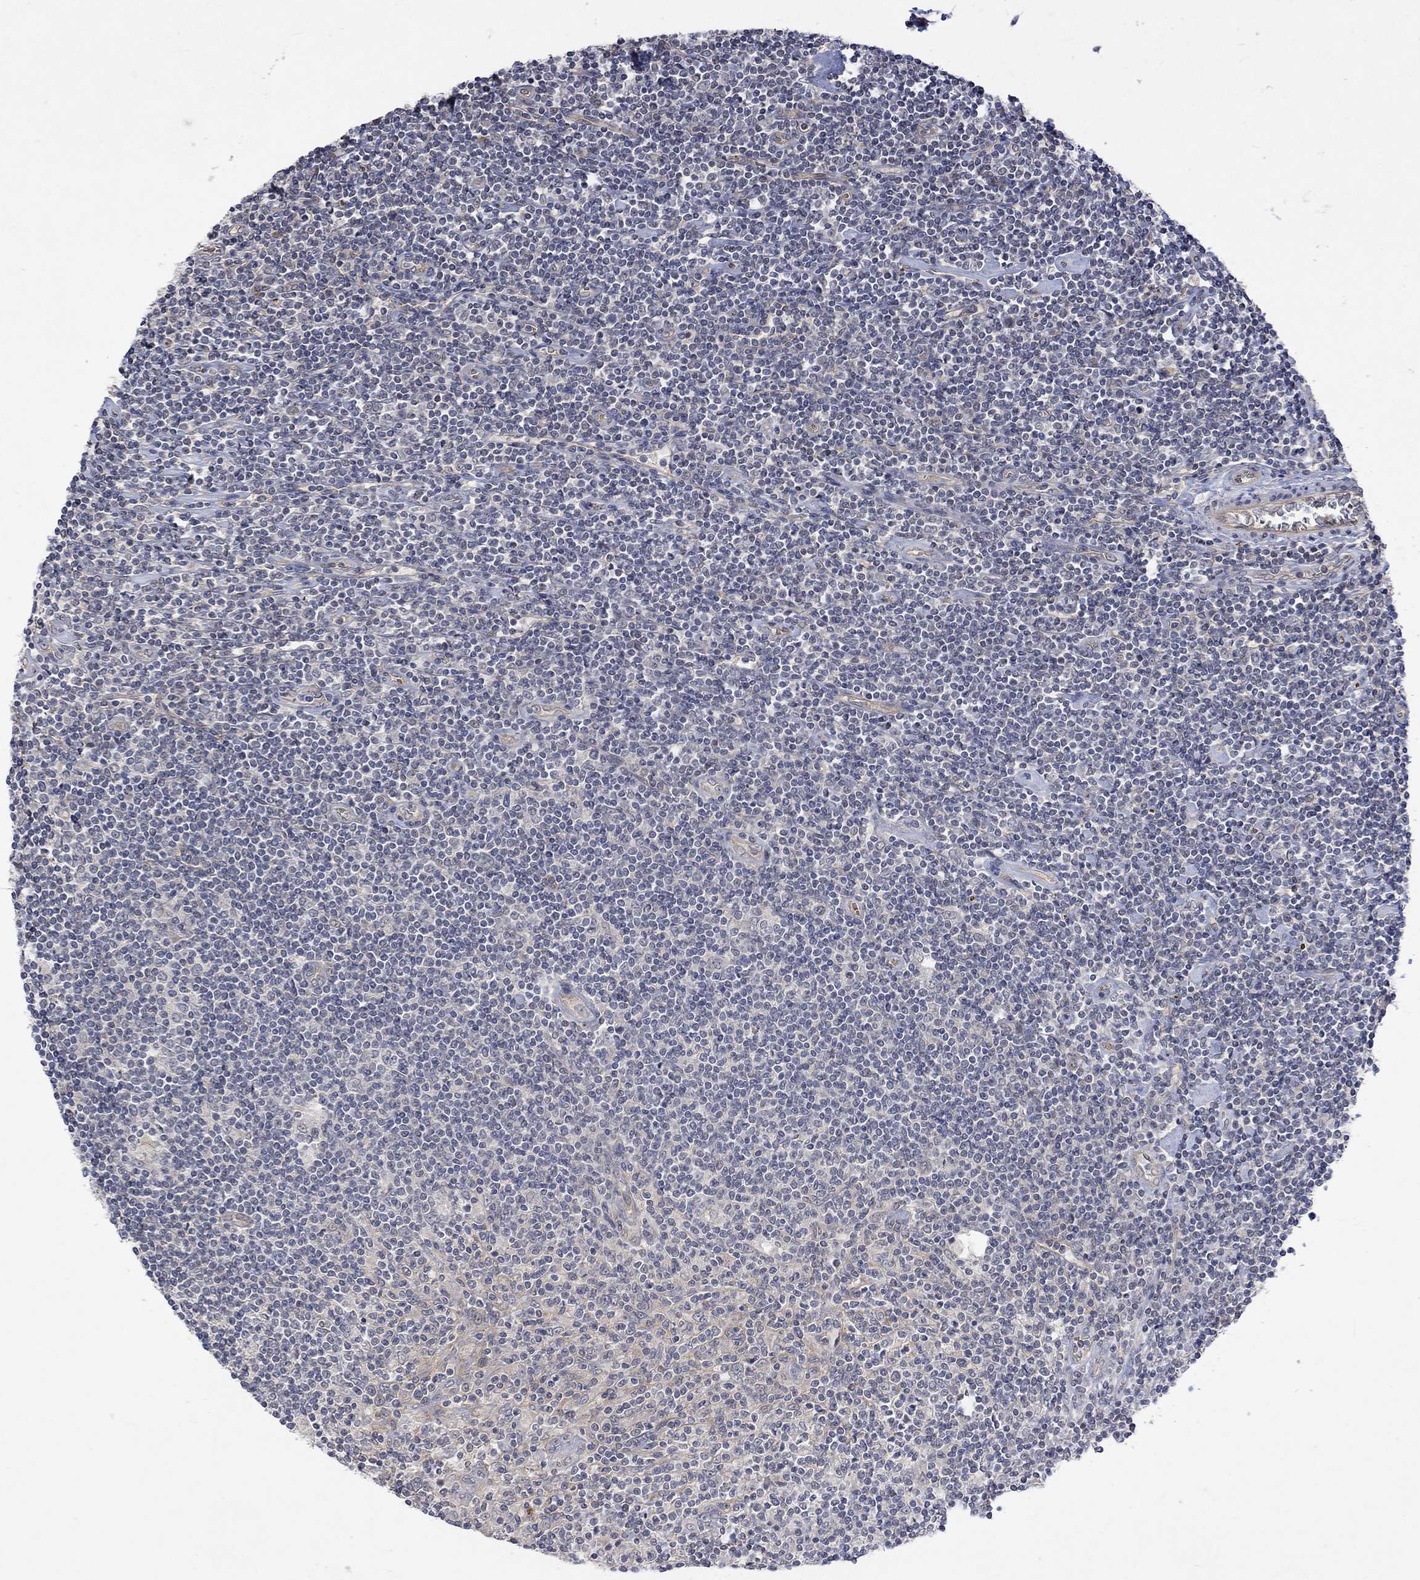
{"staining": {"intensity": "negative", "quantity": "none", "location": "none"}, "tissue": "lymphoma", "cell_type": "Tumor cells", "image_type": "cancer", "snomed": [{"axis": "morphology", "description": "Hodgkin's disease, NOS"}, {"axis": "topography", "description": "Lymph node"}], "caption": "Tumor cells show no significant positivity in Hodgkin's disease.", "gene": "GRIN2D", "patient": {"sex": "male", "age": 40}}